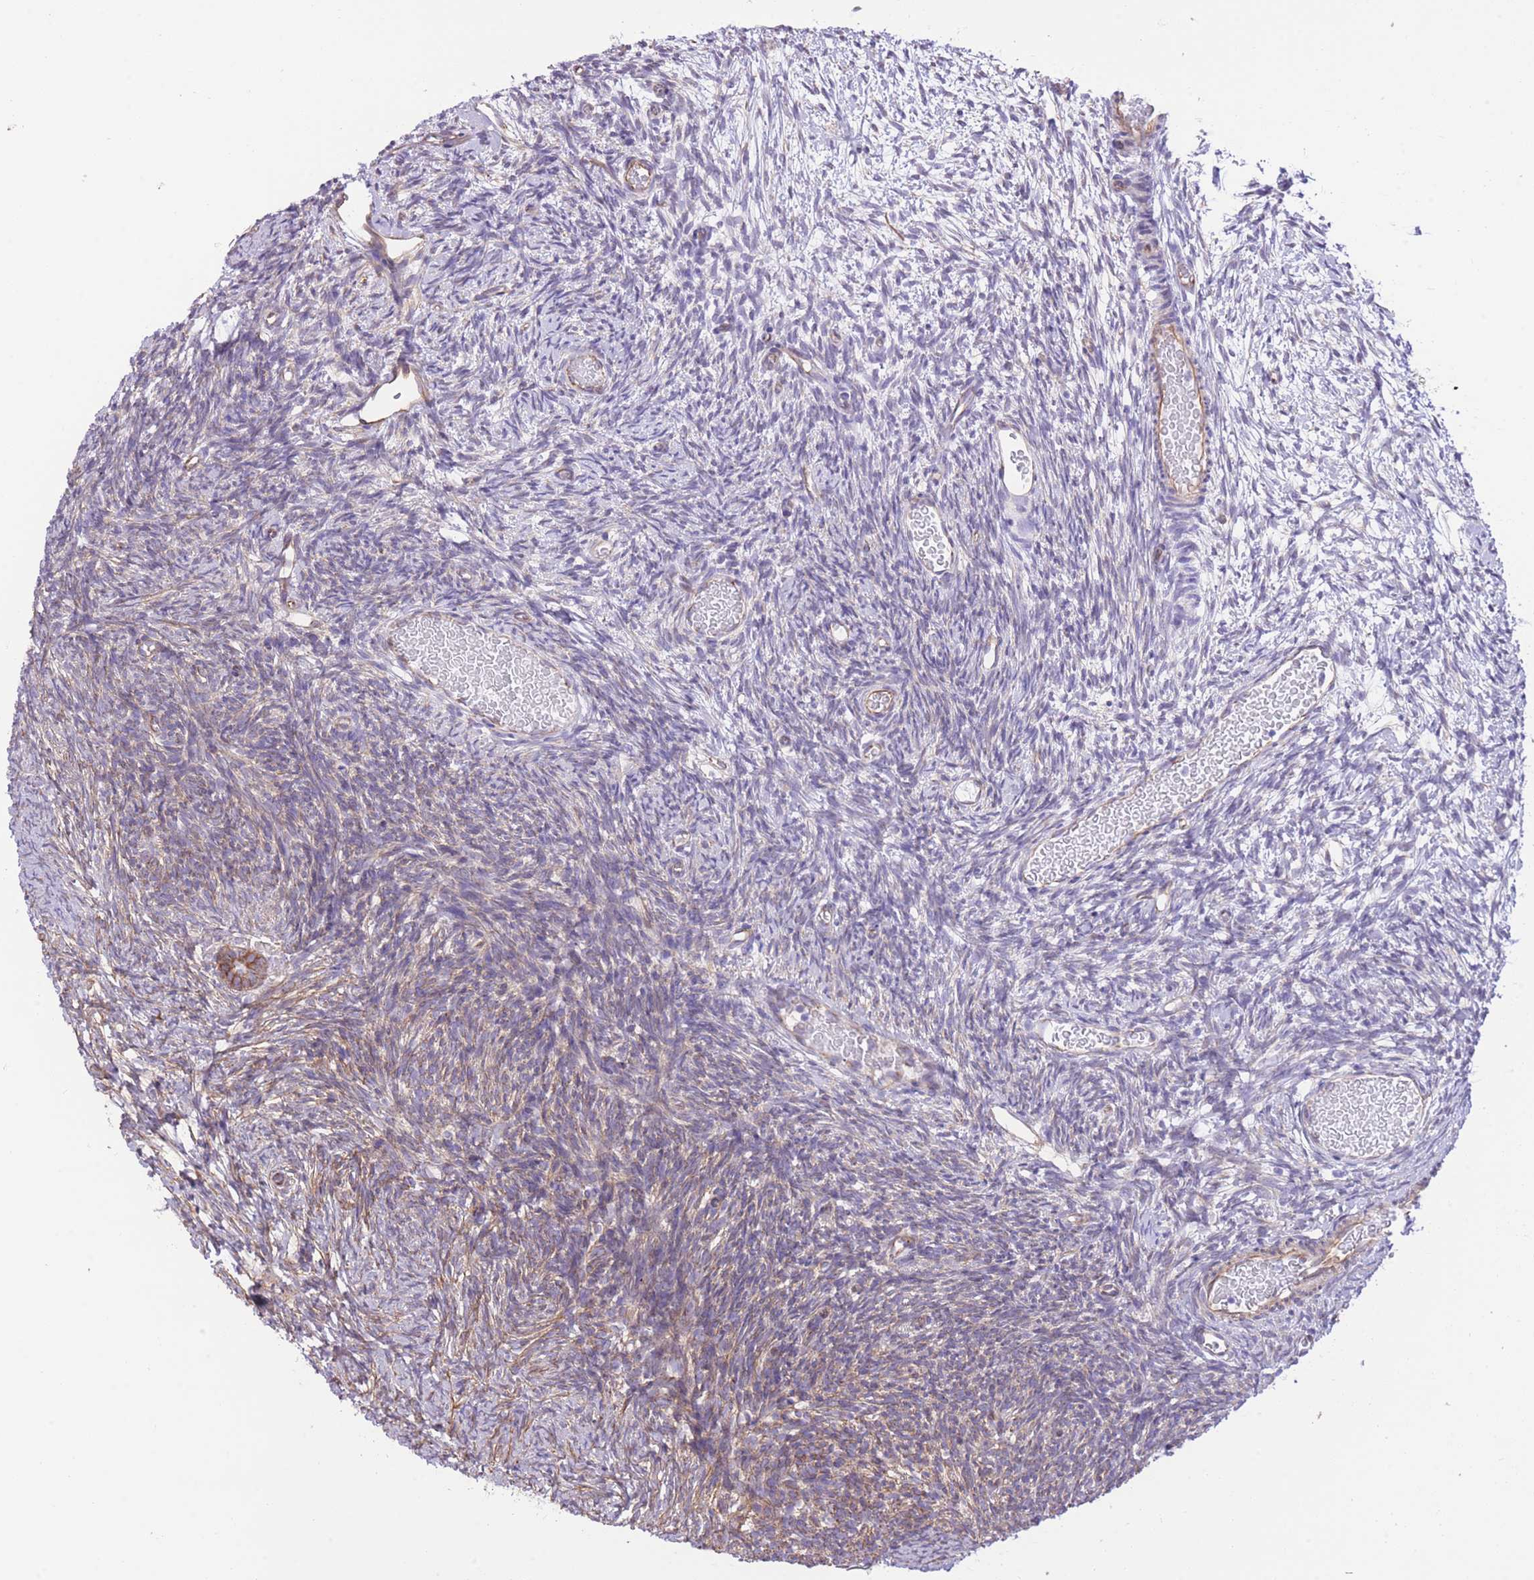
{"staining": {"intensity": "moderate", "quantity": ">75%", "location": "cytoplasmic/membranous"}, "tissue": "ovary", "cell_type": "Follicle cells", "image_type": "normal", "snomed": [{"axis": "morphology", "description": "Normal tissue, NOS"}, {"axis": "topography", "description": "Ovary"}], "caption": "Ovary stained with a brown dye displays moderate cytoplasmic/membranous positive positivity in about >75% of follicle cells.", "gene": "RHOU", "patient": {"sex": "female", "age": 39}}